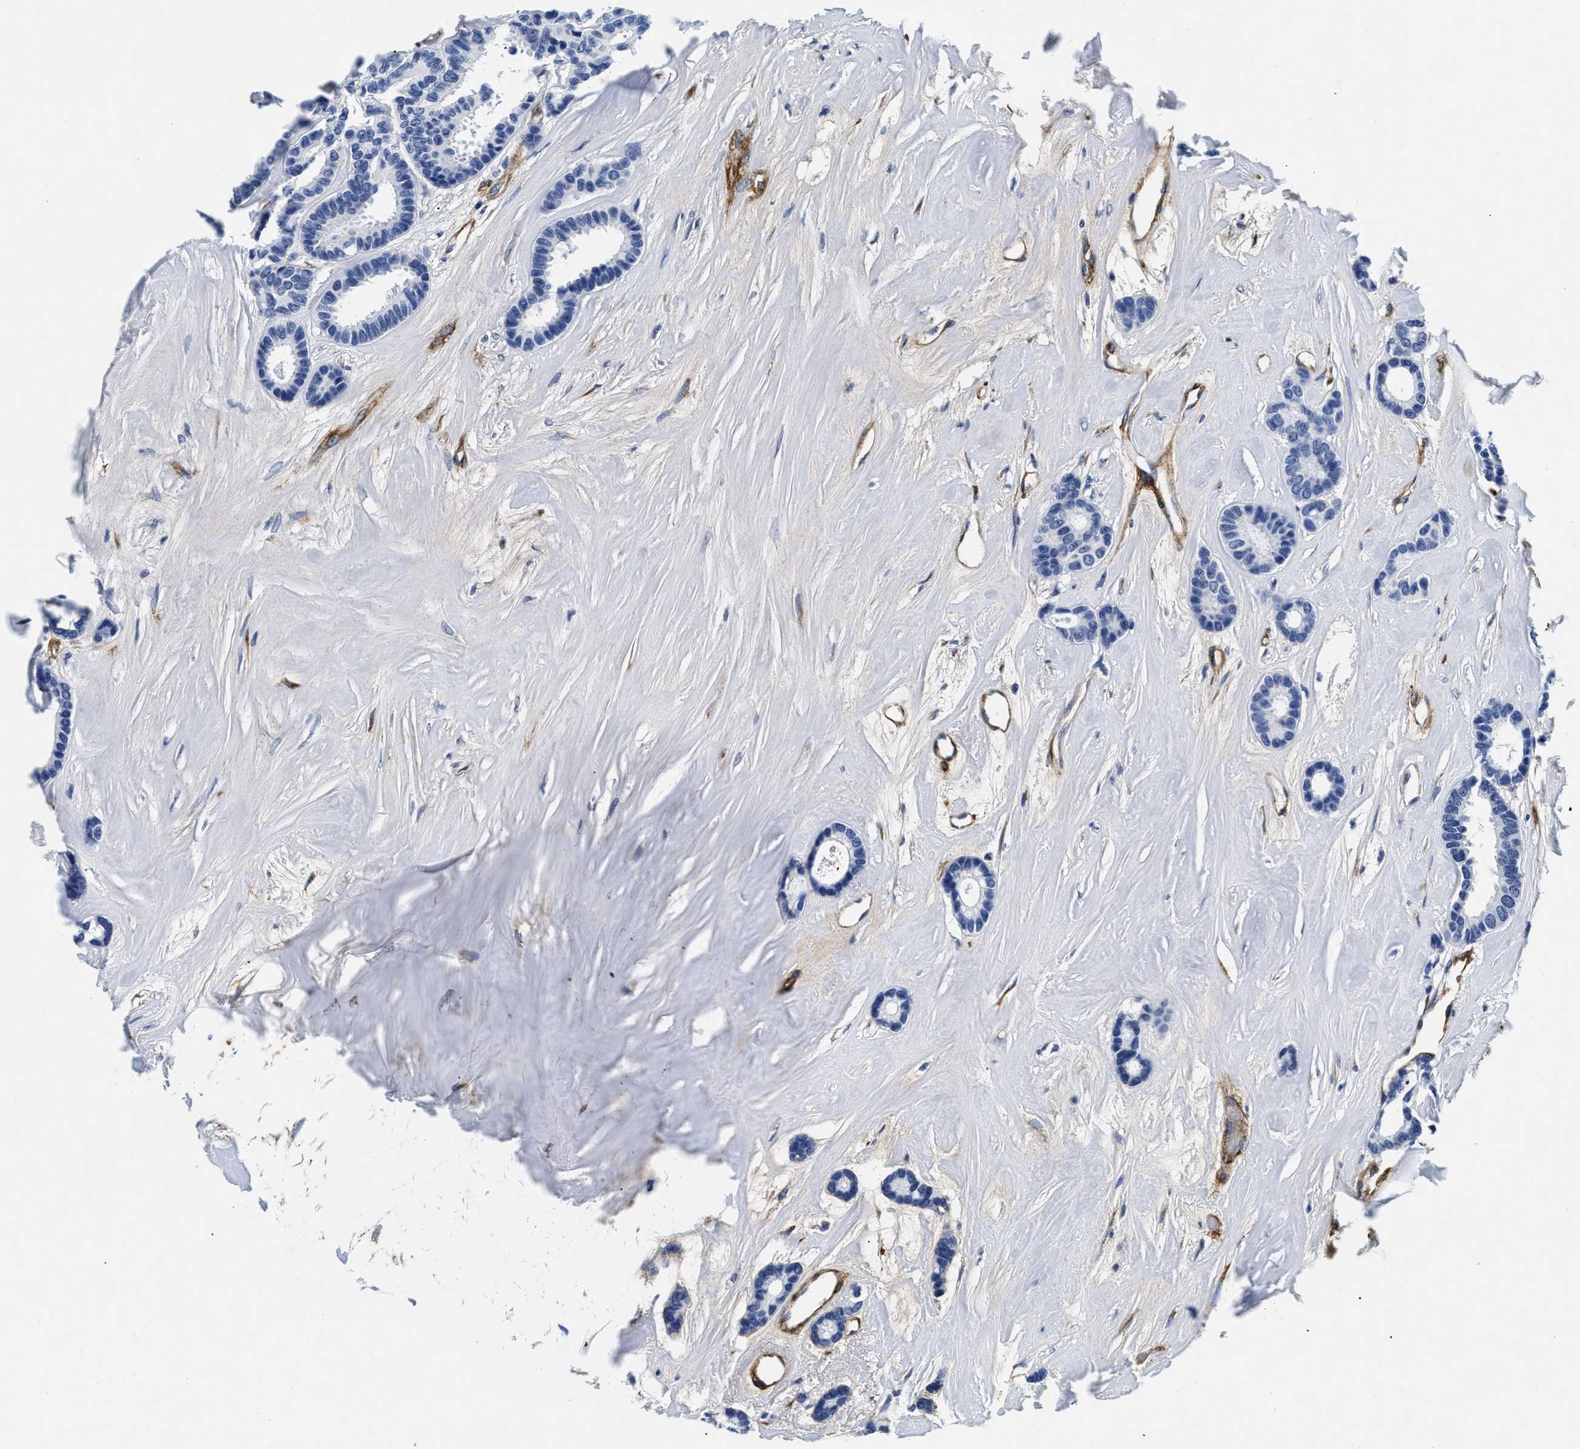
{"staining": {"intensity": "negative", "quantity": "none", "location": "none"}, "tissue": "breast cancer", "cell_type": "Tumor cells", "image_type": "cancer", "snomed": [{"axis": "morphology", "description": "Duct carcinoma"}, {"axis": "topography", "description": "Breast"}], "caption": "An immunohistochemistry (IHC) histopathology image of breast cancer (infiltrating ductal carcinoma) is shown. There is no staining in tumor cells of breast cancer (infiltrating ductal carcinoma).", "gene": "LAMA3", "patient": {"sex": "female", "age": 87}}